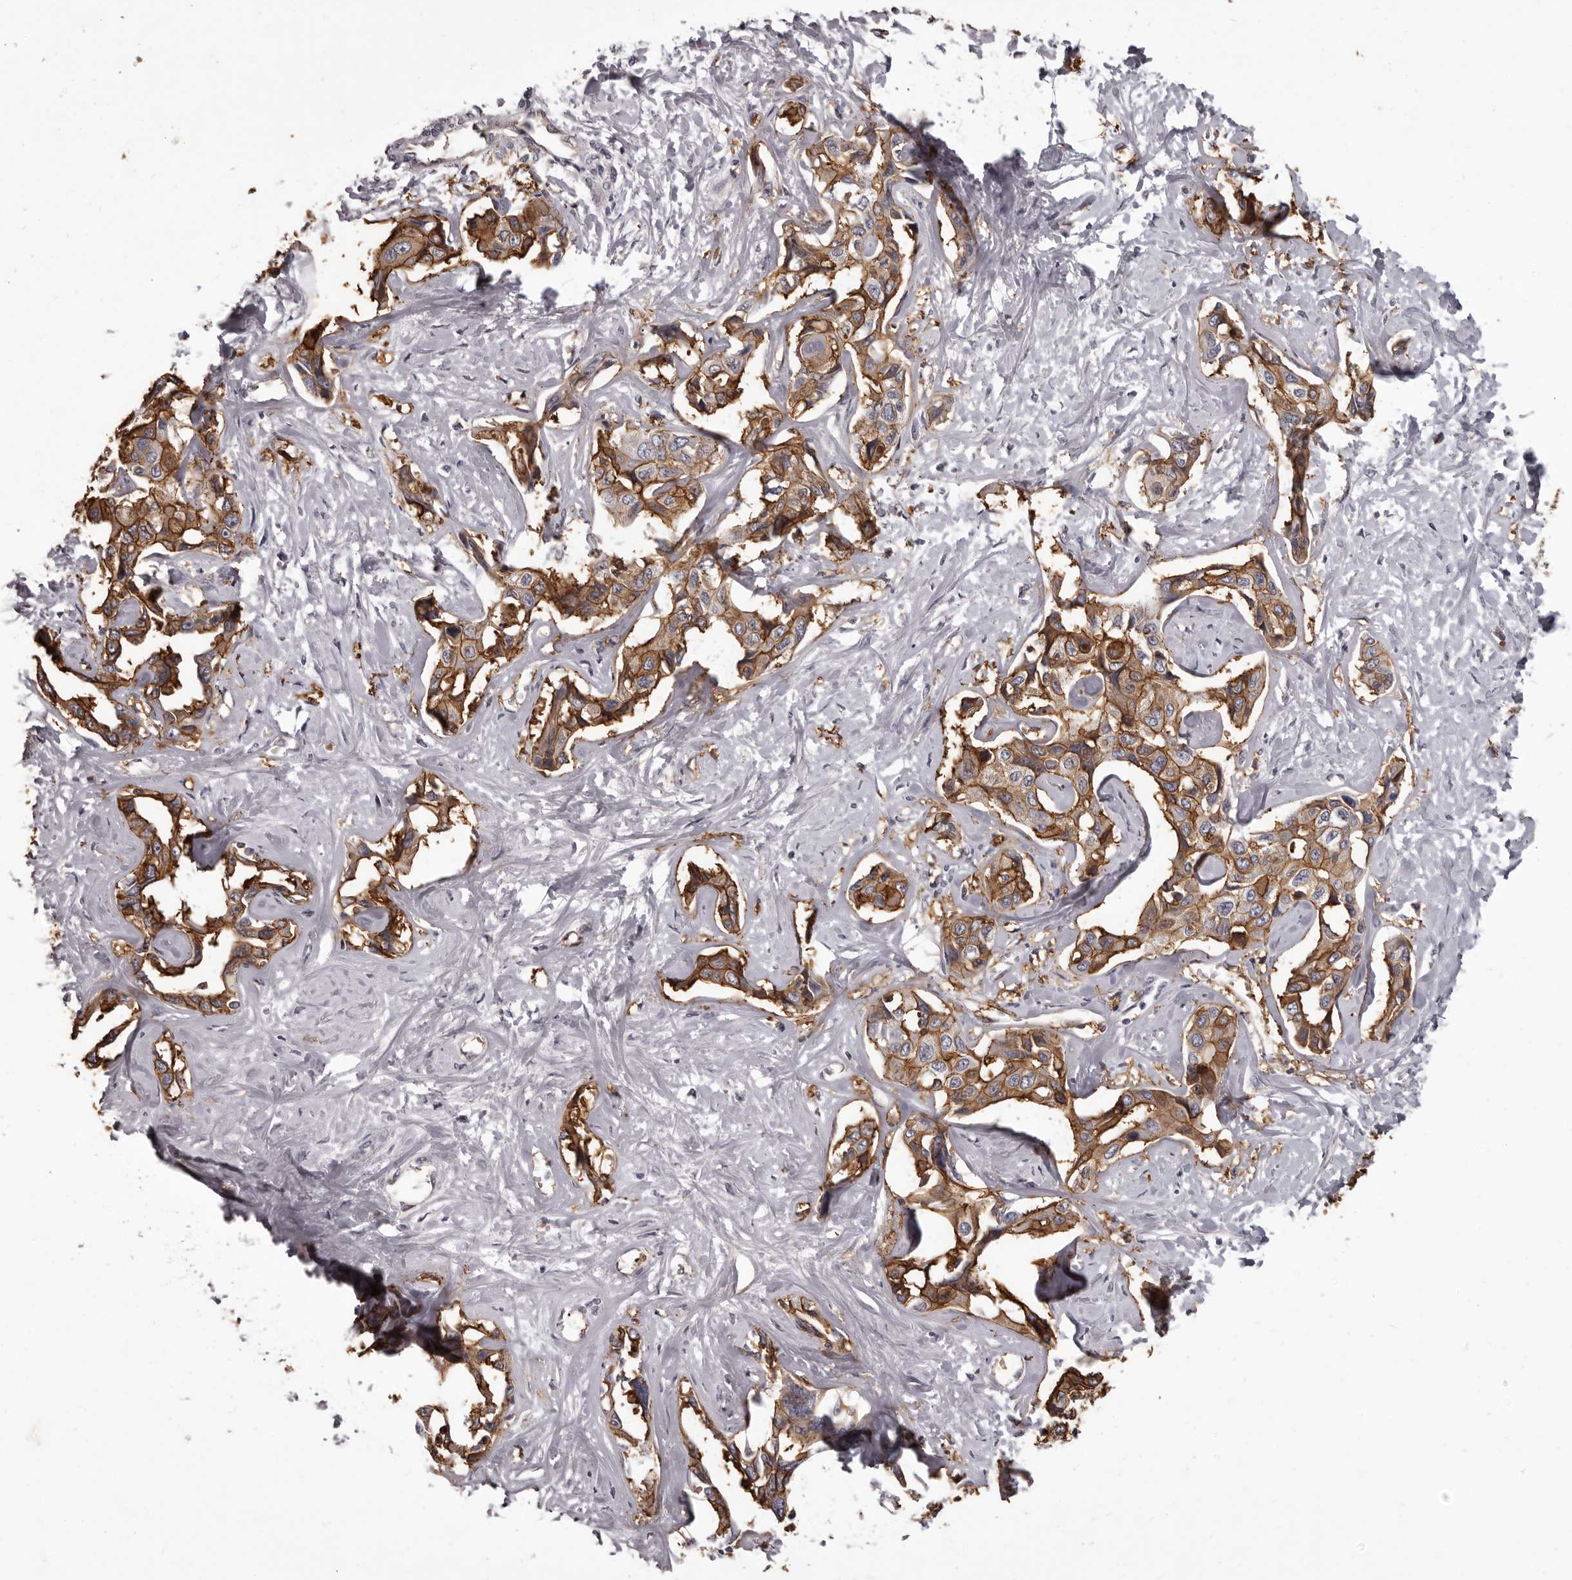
{"staining": {"intensity": "strong", "quantity": ">75%", "location": "cytoplasmic/membranous"}, "tissue": "liver cancer", "cell_type": "Tumor cells", "image_type": "cancer", "snomed": [{"axis": "morphology", "description": "Cholangiocarcinoma"}, {"axis": "topography", "description": "Liver"}], "caption": "A brown stain highlights strong cytoplasmic/membranous positivity of a protein in liver cancer (cholangiocarcinoma) tumor cells.", "gene": "GPR78", "patient": {"sex": "male", "age": 59}}